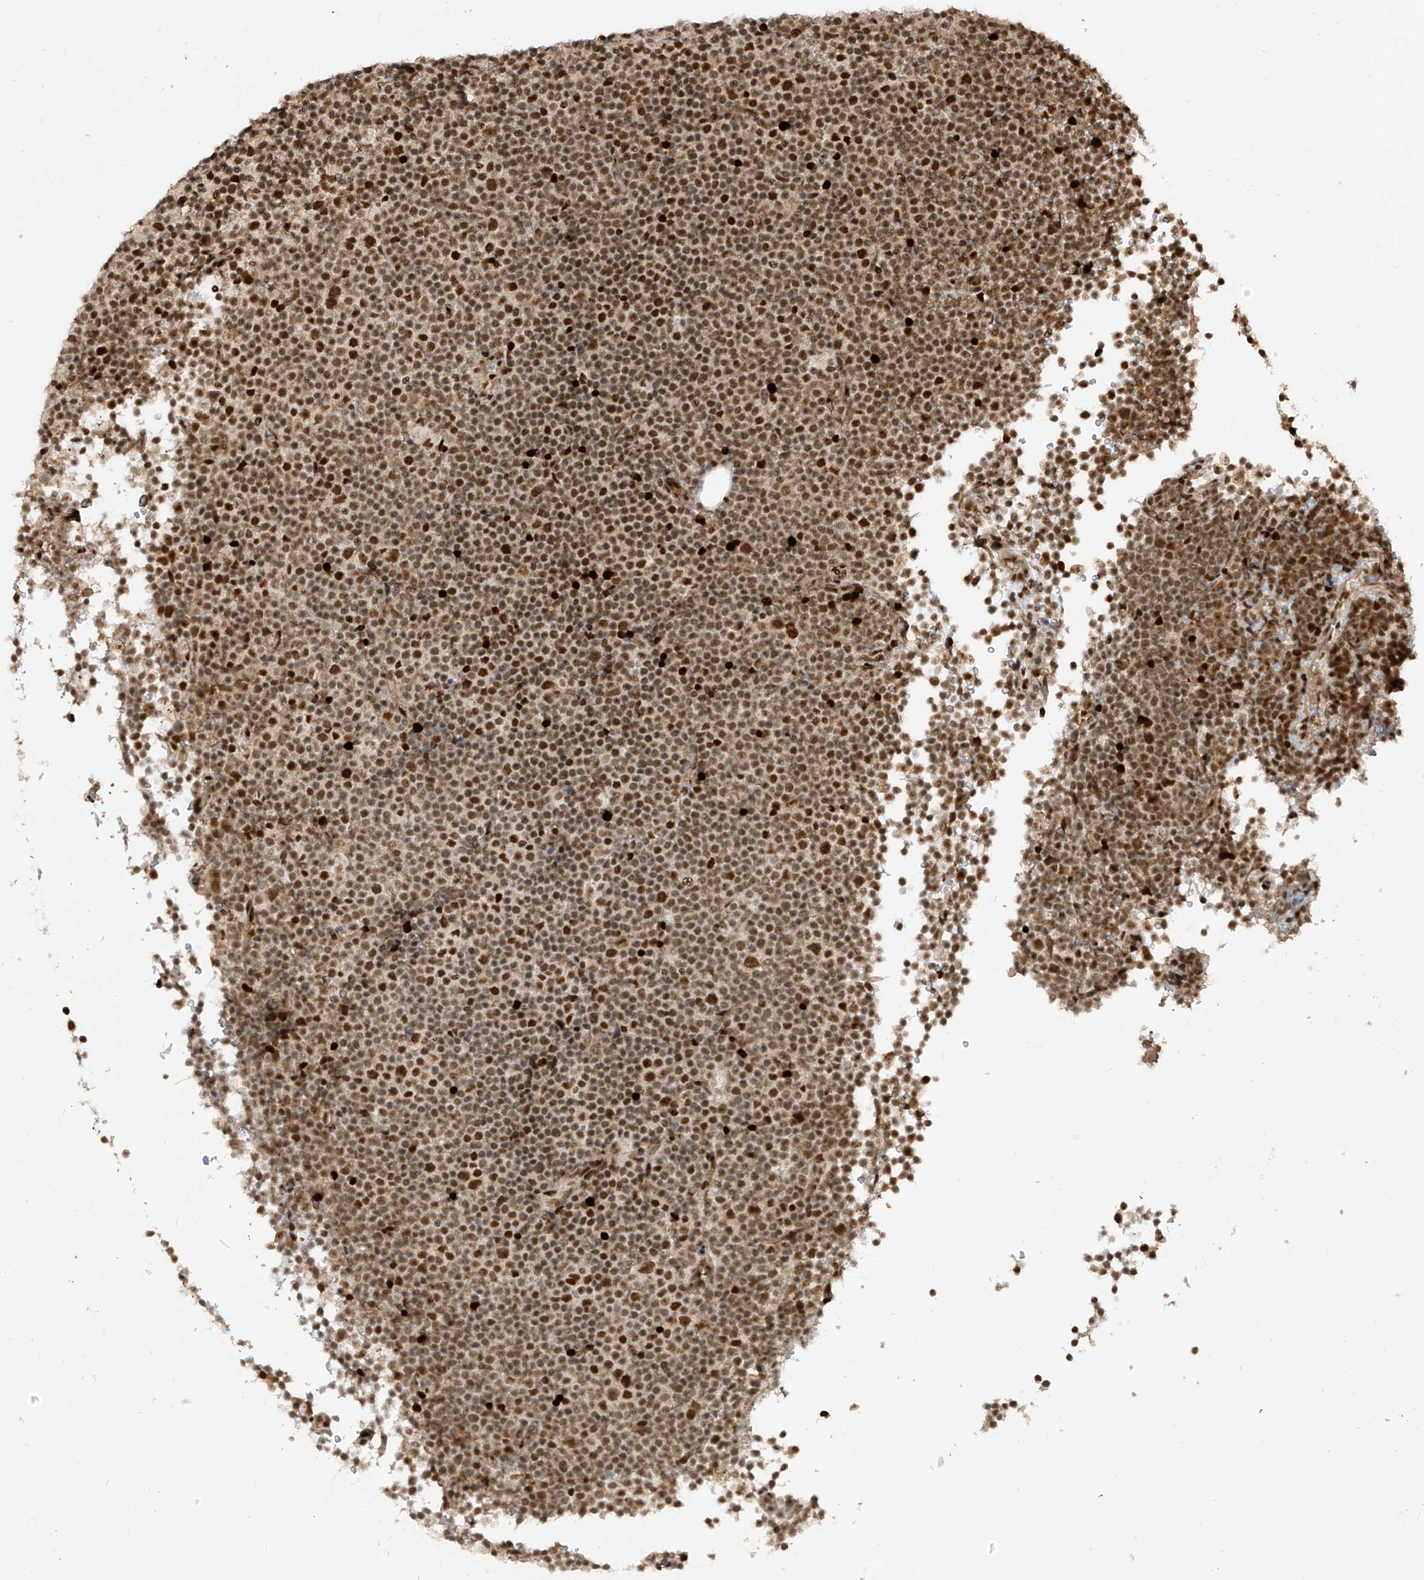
{"staining": {"intensity": "moderate", "quantity": ">75%", "location": "nuclear"}, "tissue": "lymphoma", "cell_type": "Tumor cells", "image_type": "cancer", "snomed": [{"axis": "morphology", "description": "Malignant lymphoma, non-Hodgkin's type, Low grade"}, {"axis": "topography", "description": "Lymph node"}], "caption": "Human low-grade malignant lymphoma, non-Hodgkin's type stained with a brown dye shows moderate nuclear positive positivity in approximately >75% of tumor cells.", "gene": "ARHGEF3", "patient": {"sex": "female", "age": 67}}